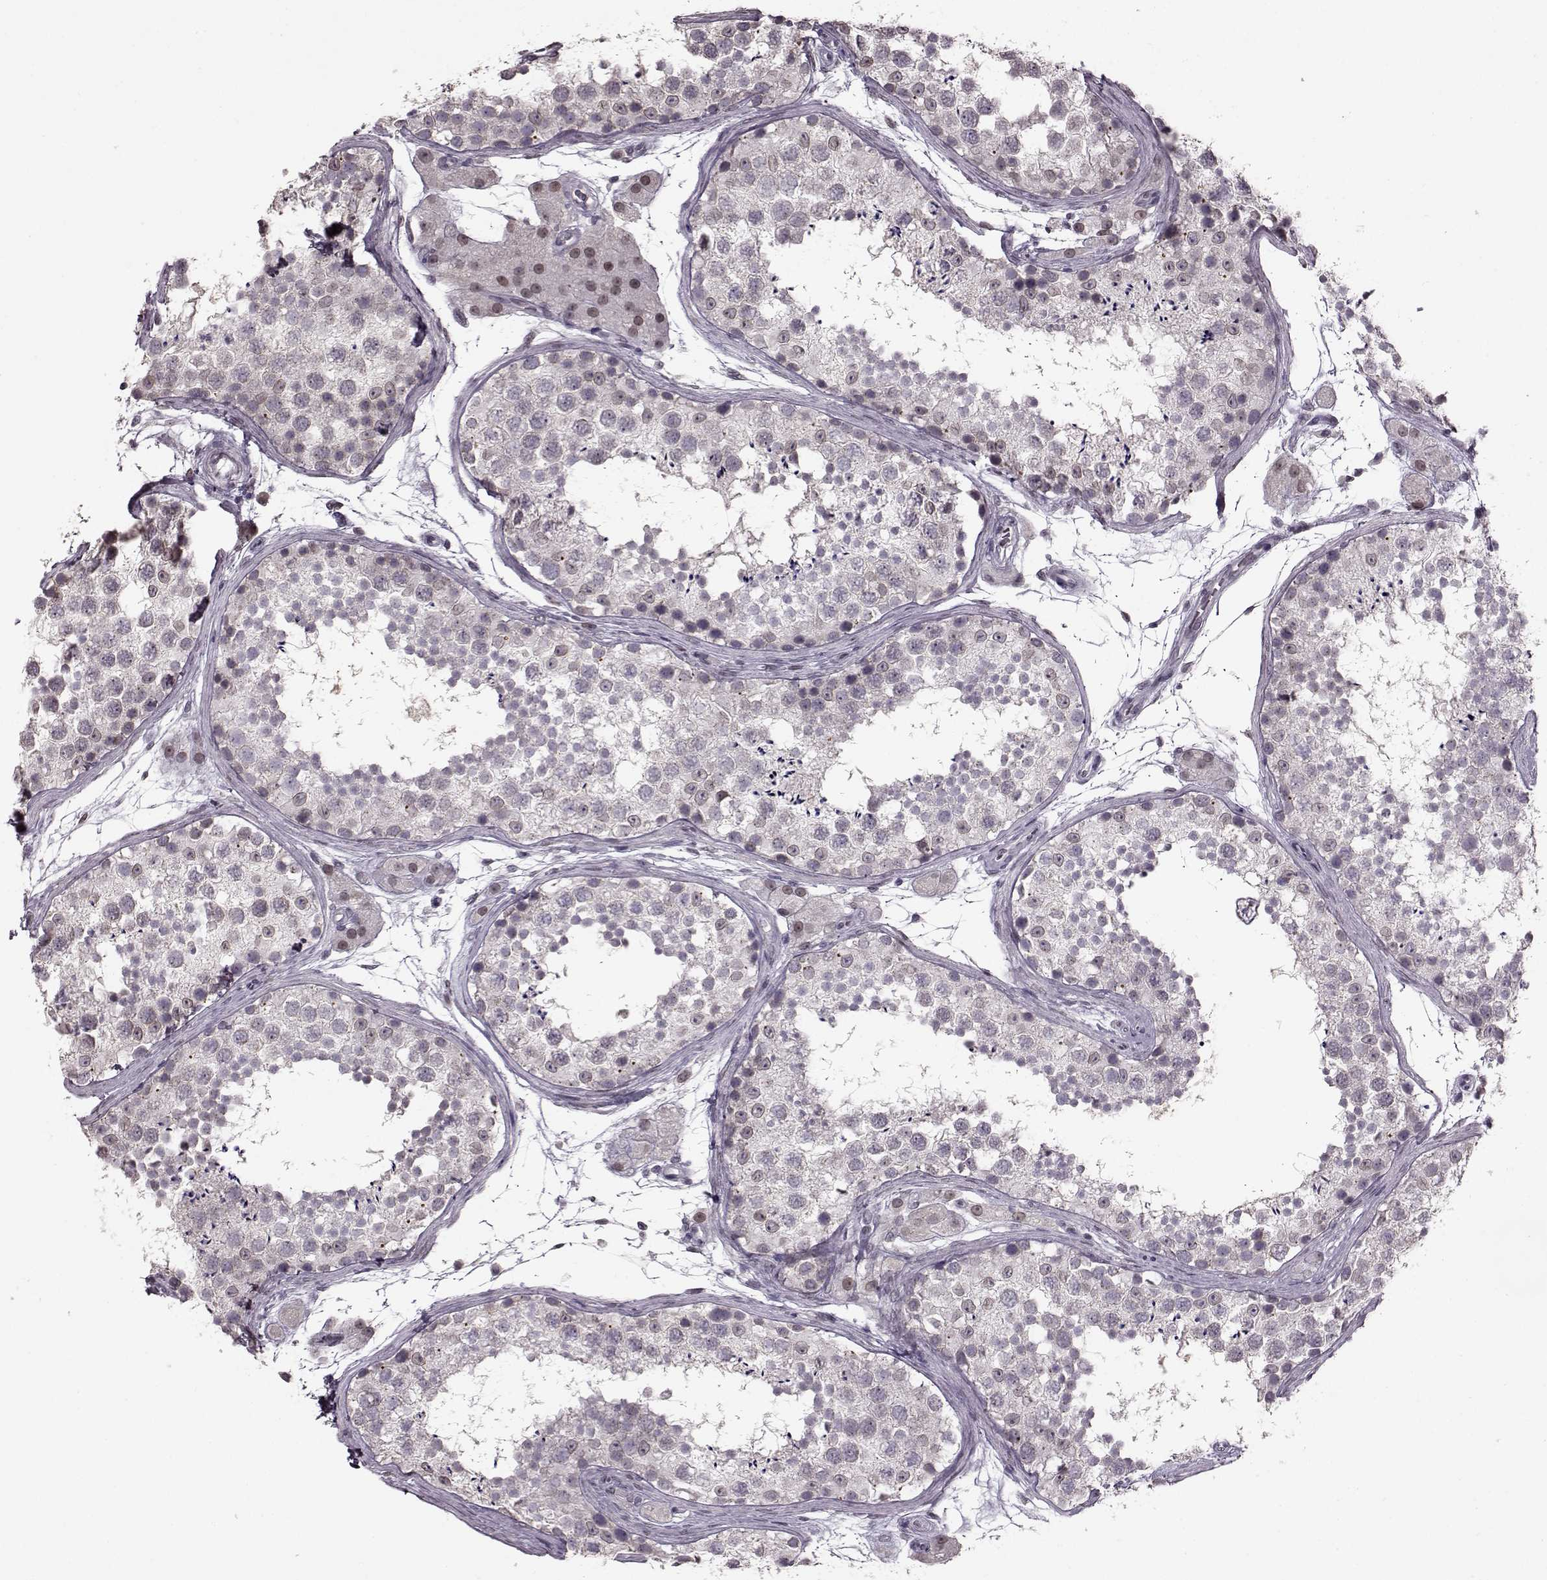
{"staining": {"intensity": "negative", "quantity": "none", "location": "none"}, "tissue": "testis", "cell_type": "Cells in seminiferous ducts", "image_type": "normal", "snomed": [{"axis": "morphology", "description": "Normal tissue, NOS"}, {"axis": "topography", "description": "Testis"}], "caption": "Immunohistochemistry (IHC) of benign testis shows no positivity in cells in seminiferous ducts.", "gene": "STX1A", "patient": {"sex": "male", "age": 41}}